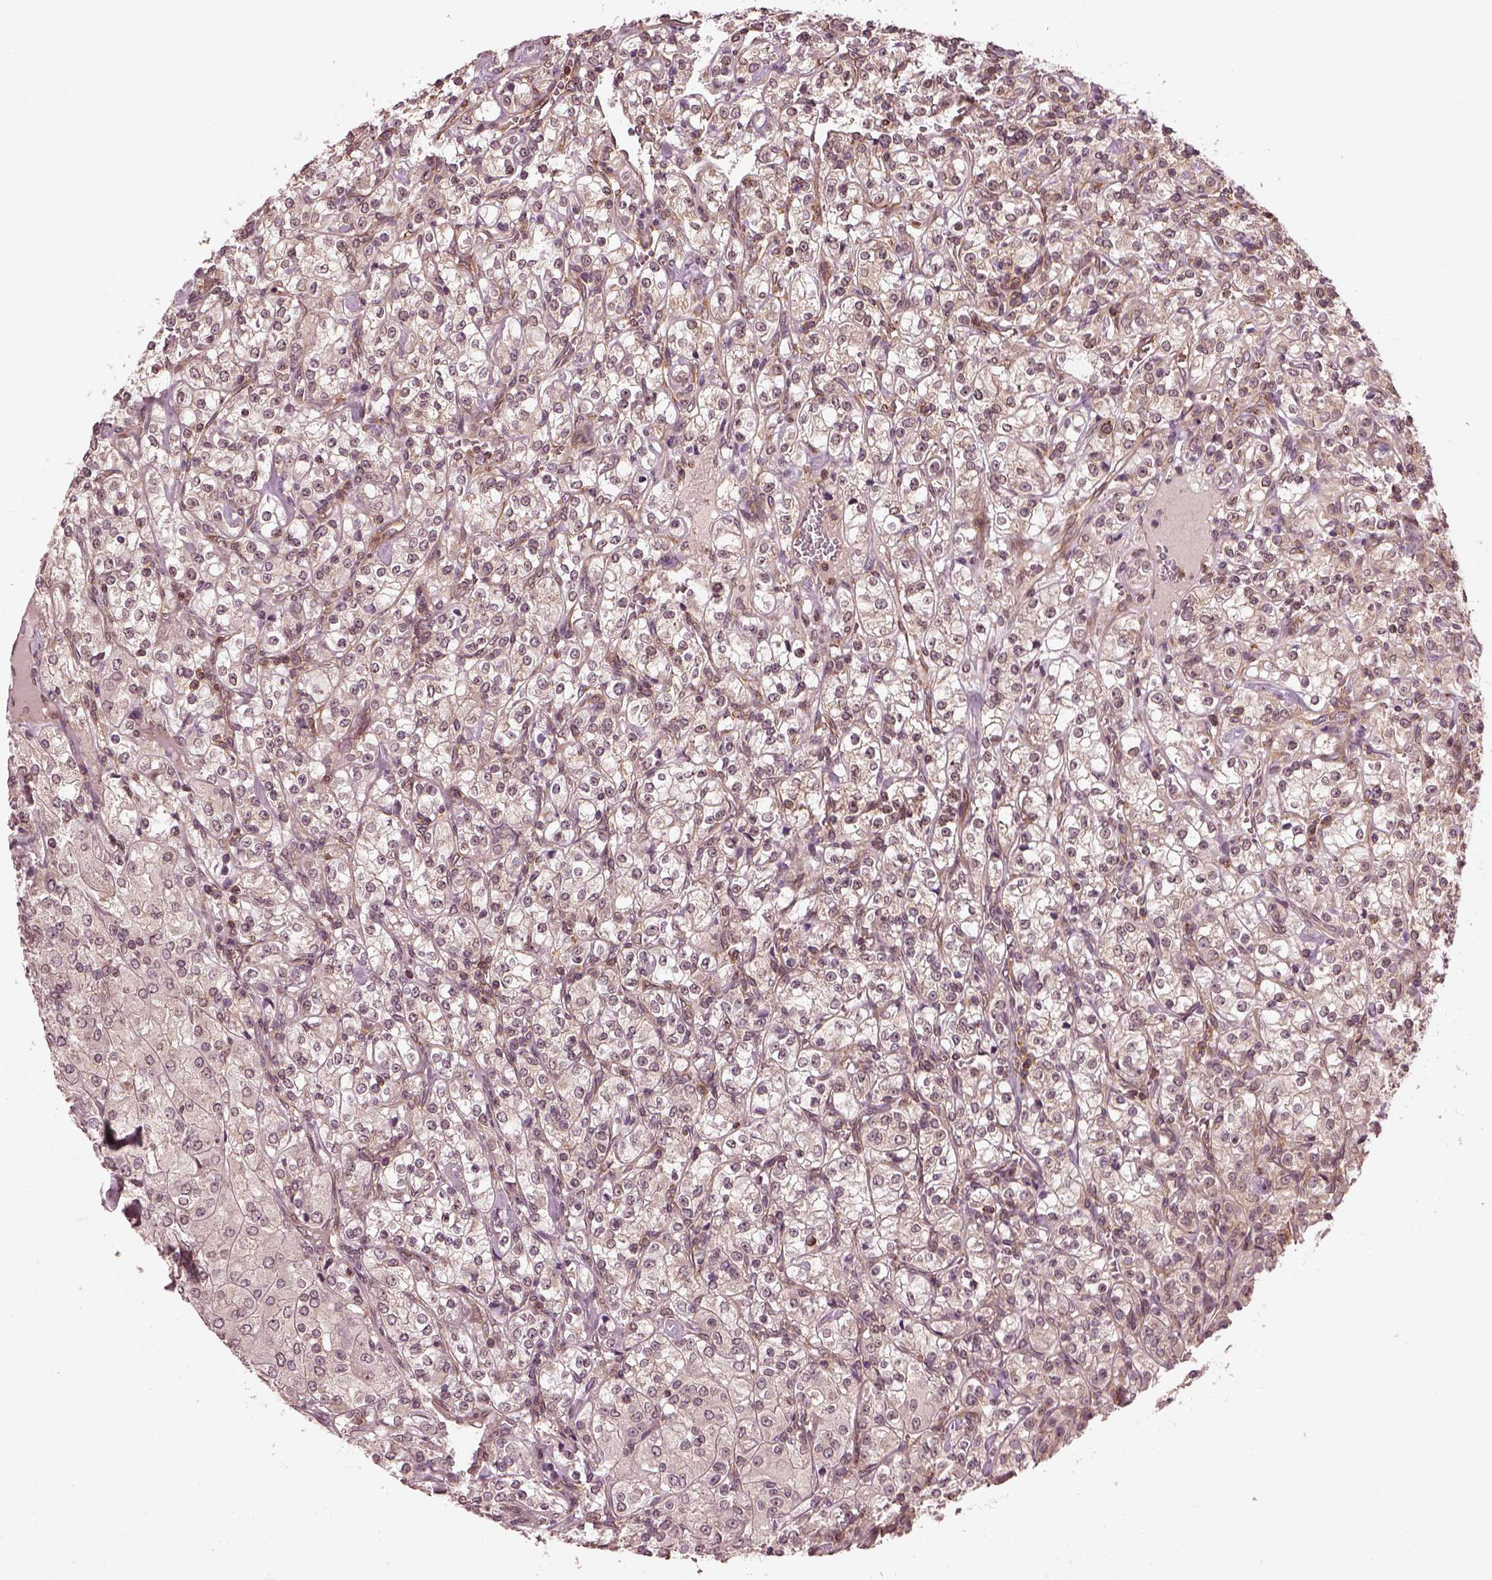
{"staining": {"intensity": "weak", "quantity": "<25%", "location": "cytoplasmic/membranous"}, "tissue": "renal cancer", "cell_type": "Tumor cells", "image_type": "cancer", "snomed": [{"axis": "morphology", "description": "Adenocarcinoma, NOS"}, {"axis": "topography", "description": "Kidney"}], "caption": "A micrograph of human renal cancer (adenocarcinoma) is negative for staining in tumor cells. The staining was performed using DAB (3,3'-diaminobenzidine) to visualize the protein expression in brown, while the nuclei were stained in blue with hematoxylin (Magnification: 20x).", "gene": "LSM14A", "patient": {"sex": "male", "age": 77}}